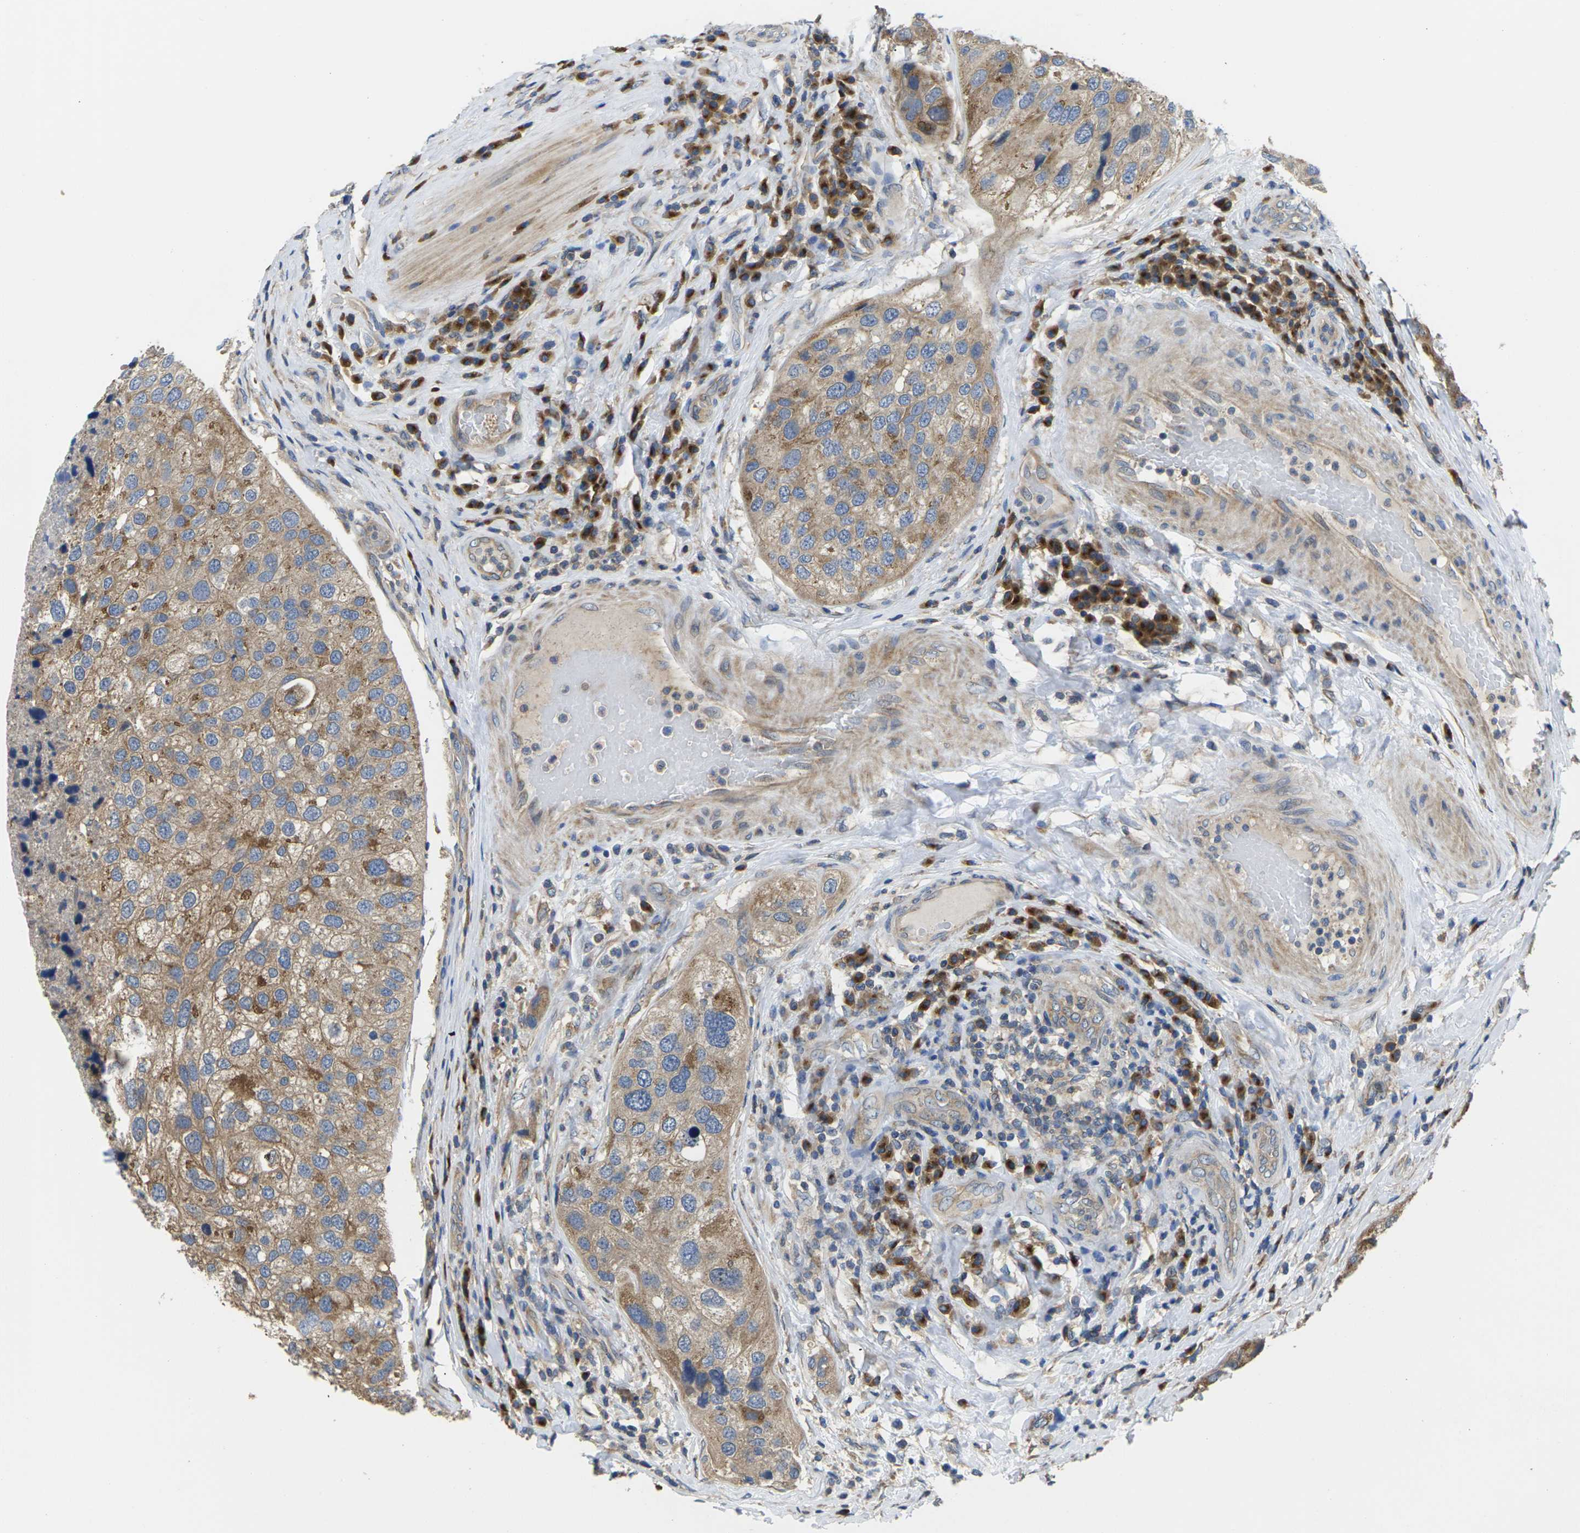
{"staining": {"intensity": "moderate", "quantity": ">75%", "location": "cytoplasmic/membranous"}, "tissue": "urothelial cancer", "cell_type": "Tumor cells", "image_type": "cancer", "snomed": [{"axis": "morphology", "description": "Urothelial carcinoma, High grade"}, {"axis": "topography", "description": "Urinary bladder"}], "caption": "Urothelial carcinoma (high-grade) stained with IHC exhibits moderate cytoplasmic/membranous staining in about >75% of tumor cells.", "gene": "TMCC2", "patient": {"sex": "female", "age": 64}}